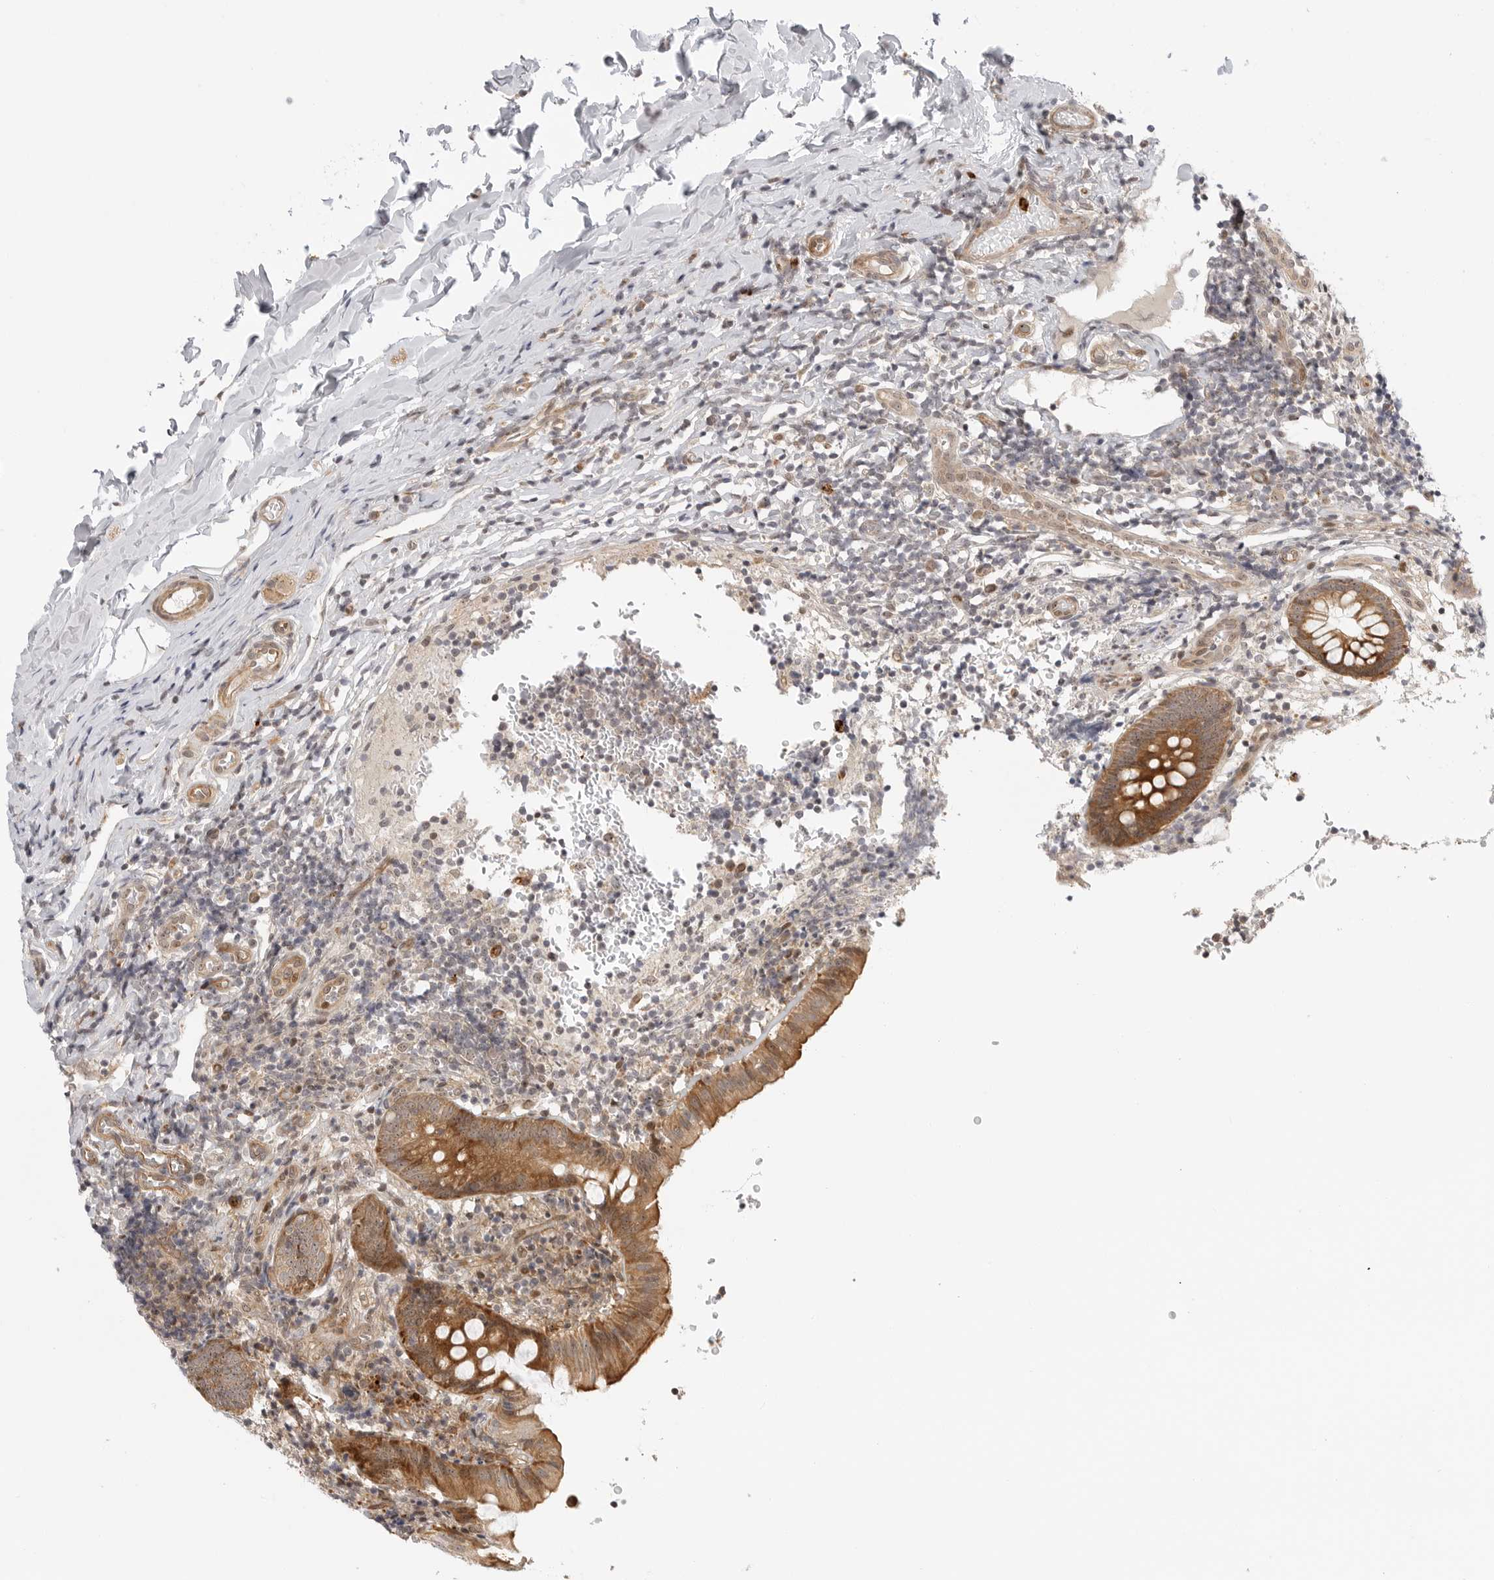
{"staining": {"intensity": "strong", "quantity": ">75%", "location": "cytoplasmic/membranous"}, "tissue": "appendix", "cell_type": "Glandular cells", "image_type": "normal", "snomed": [{"axis": "morphology", "description": "Normal tissue, NOS"}, {"axis": "topography", "description": "Appendix"}], "caption": "IHC image of benign human appendix stained for a protein (brown), which reveals high levels of strong cytoplasmic/membranous staining in approximately >75% of glandular cells.", "gene": "DSCC1", "patient": {"sex": "male", "age": 8}}